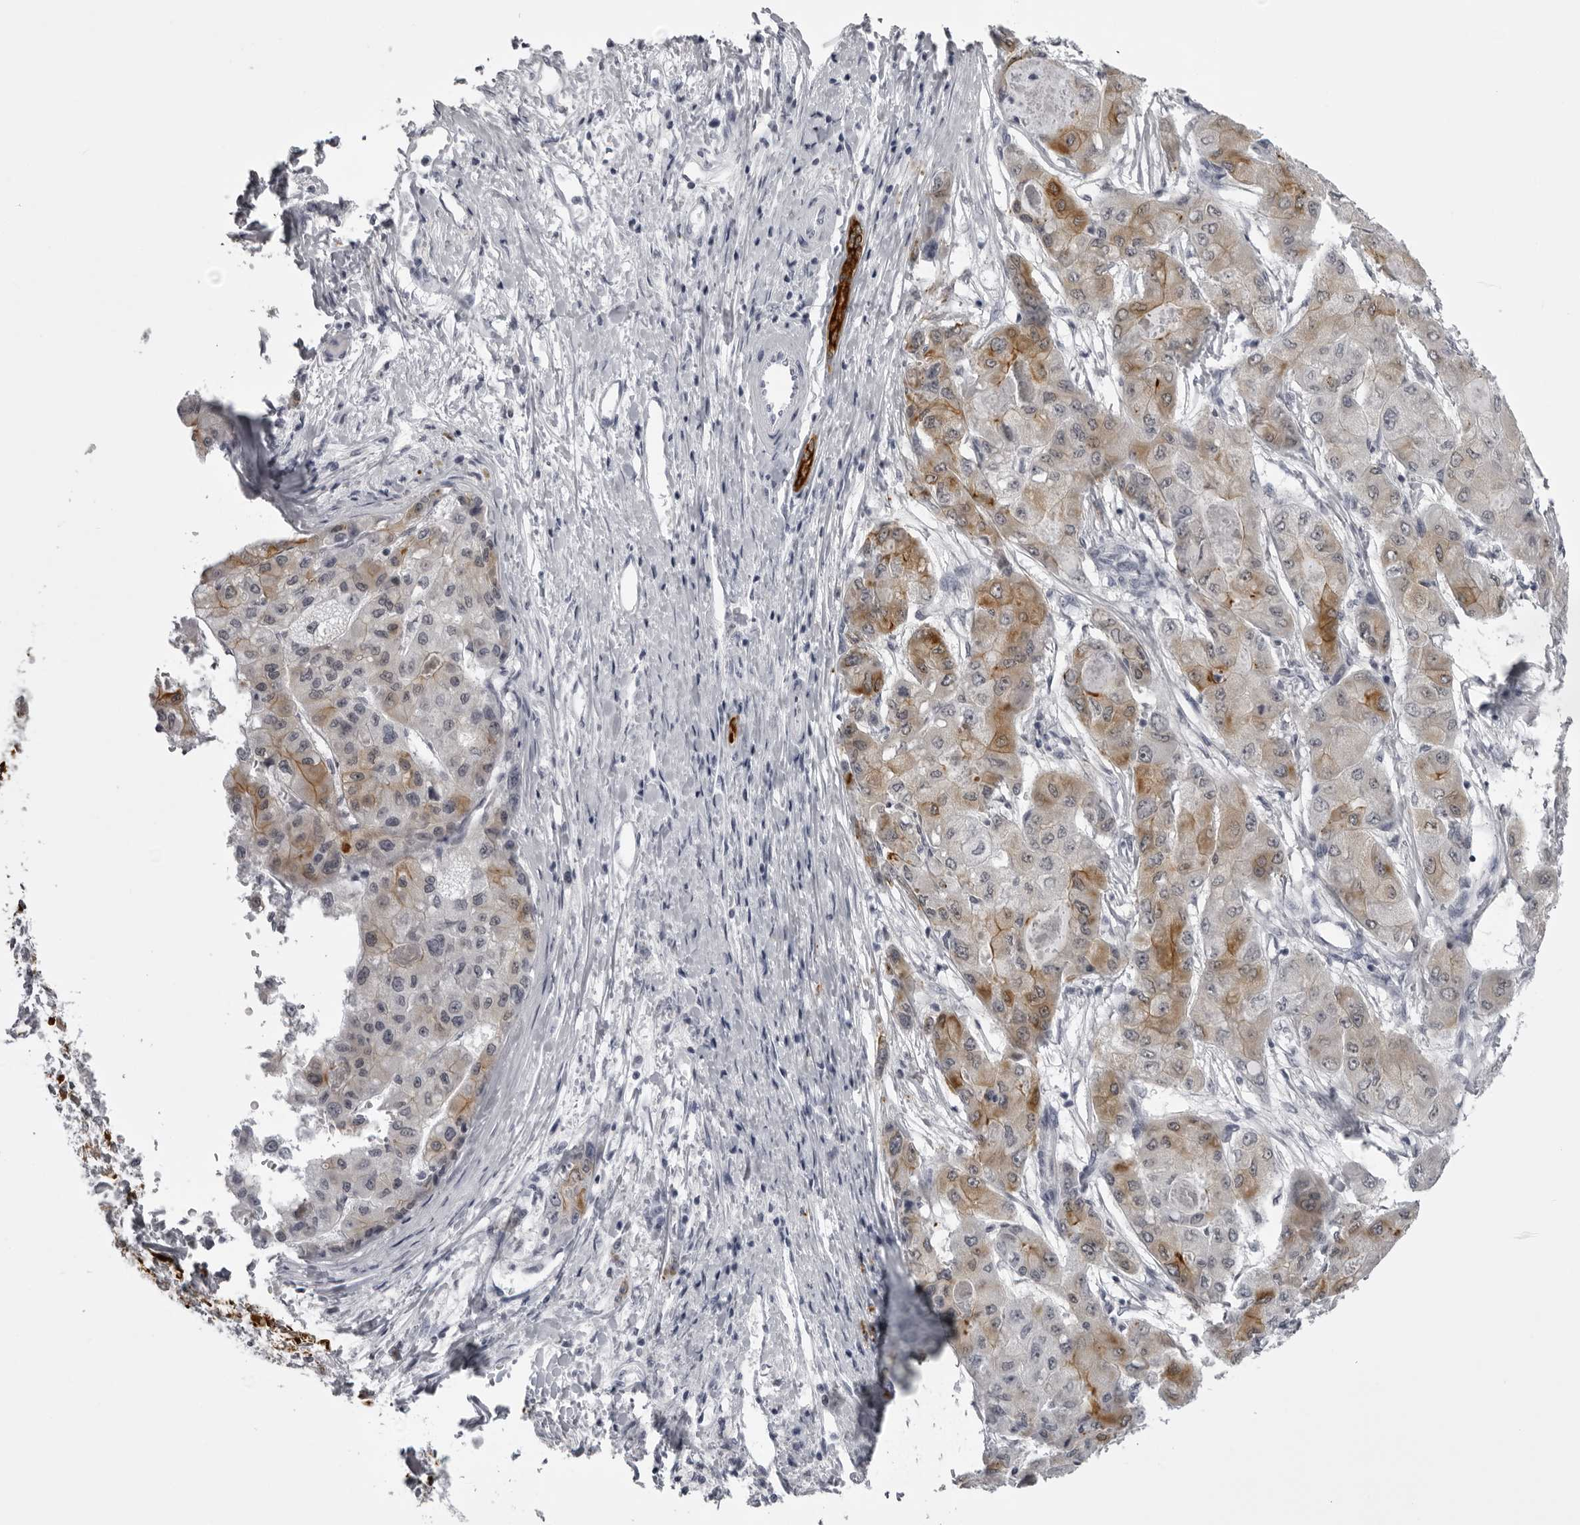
{"staining": {"intensity": "moderate", "quantity": ">75%", "location": "cytoplasmic/membranous"}, "tissue": "liver cancer", "cell_type": "Tumor cells", "image_type": "cancer", "snomed": [{"axis": "morphology", "description": "Carcinoma, Hepatocellular, NOS"}, {"axis": "topography", "description": "Liver"}], "caption": "Liver hepatocellular carcinoma stained for a protein (brown) exhibits moderate cytoplasmic/membranous positive staining in approximately >75% of tumor cells.", "gene": "UROD", "patient": {"sex": "male", "age": 80}}